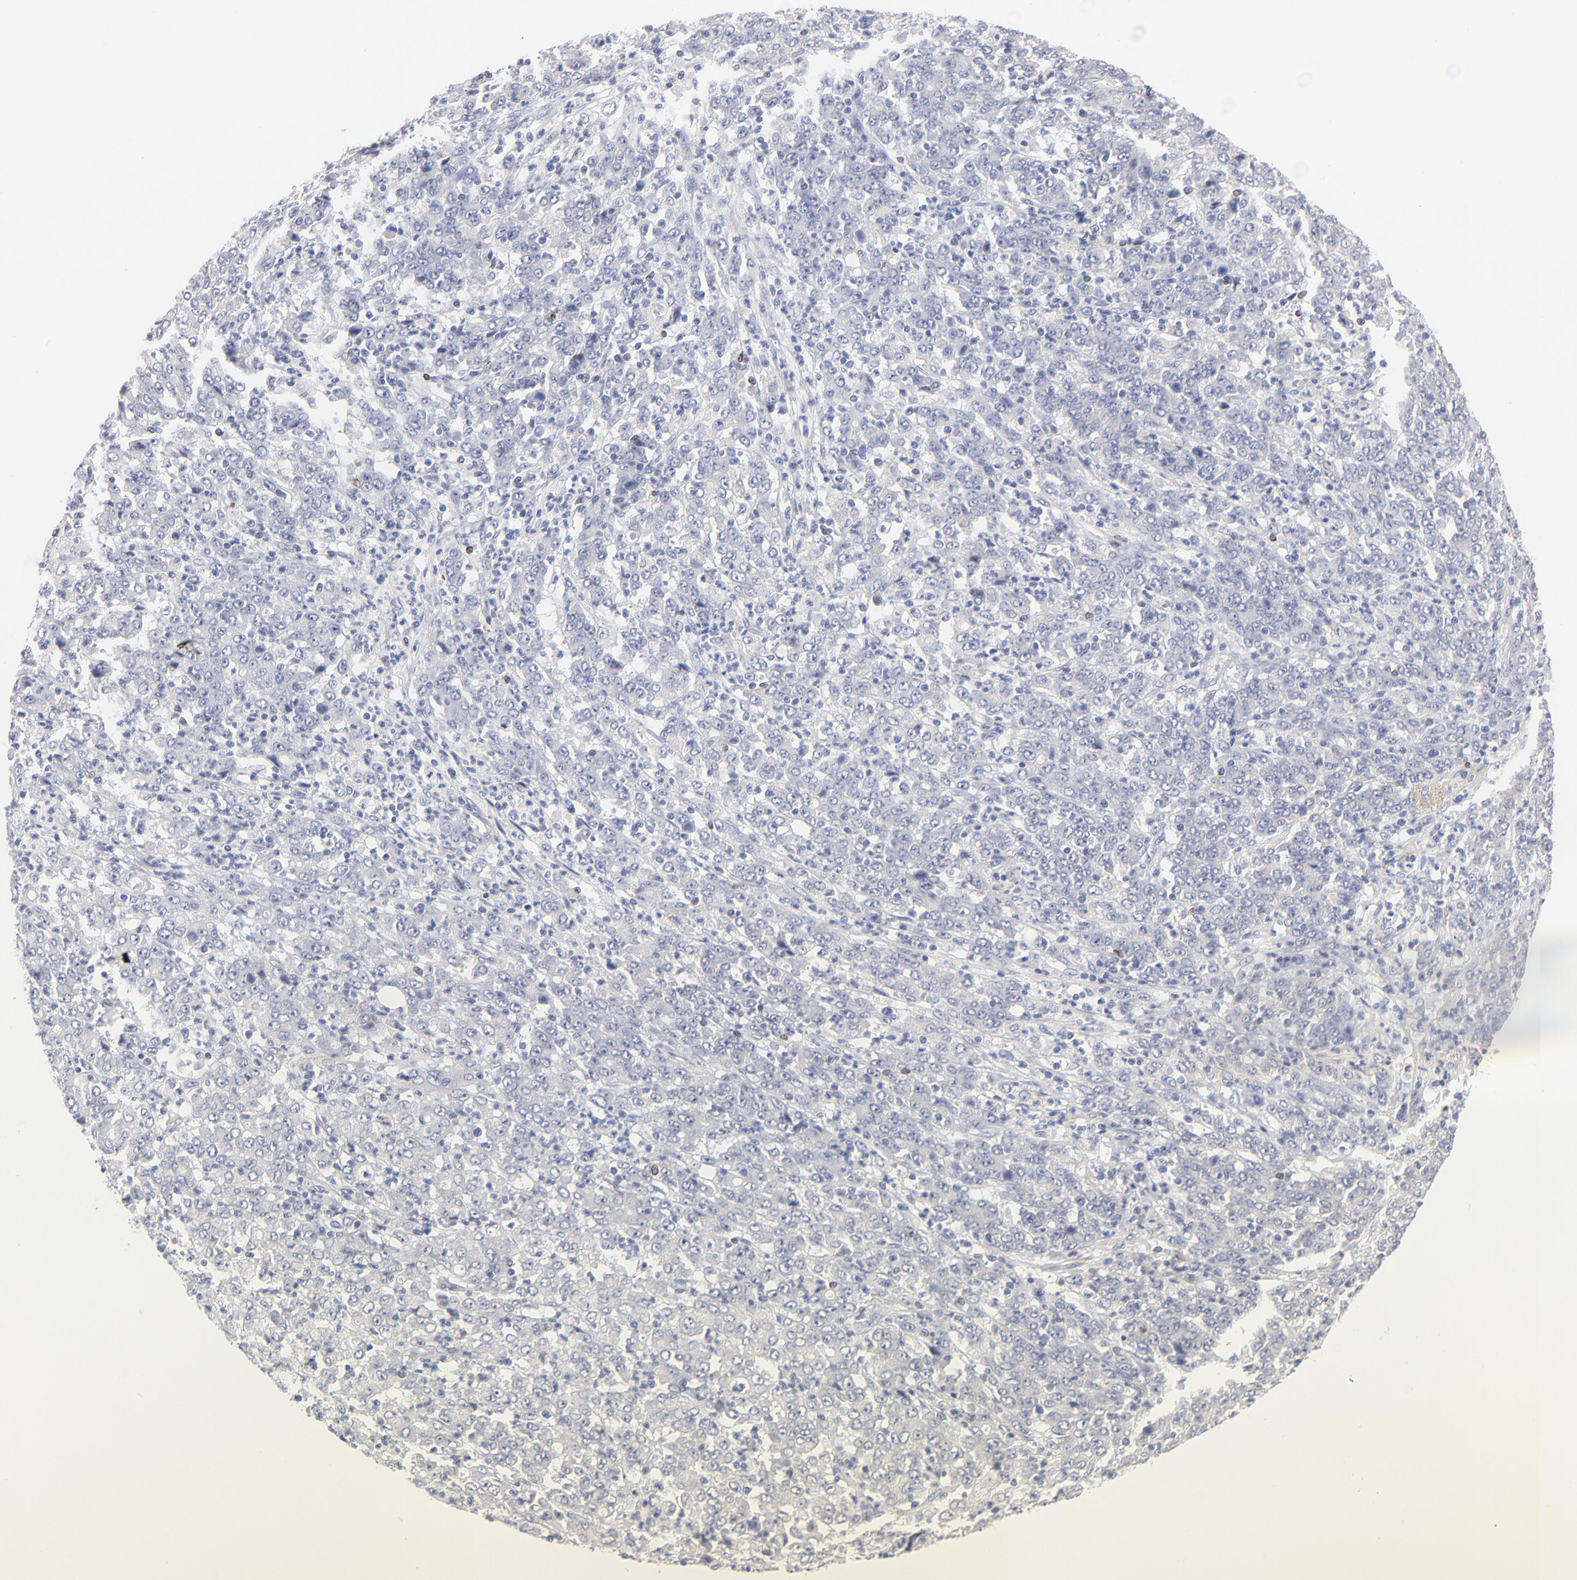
{"staining": {"intensity": "negative", "quantity": "none", "location": "none"}, "tissue": "stomach cancer", "cell_type": "Tumor cells", "image_type": "cancer", "snomed": [{"axis": "morphology", "description": "Adenocarcinoma, NOS"}, {"axis": "topography", "description": "Stomach, lower"}], "caption": "This is an IHC photomicrograph of stomach adenocarcinoma. There is no expression in tumor cells.", "gene": "MID1", "patient": {"sex": "female", "age": 71}}